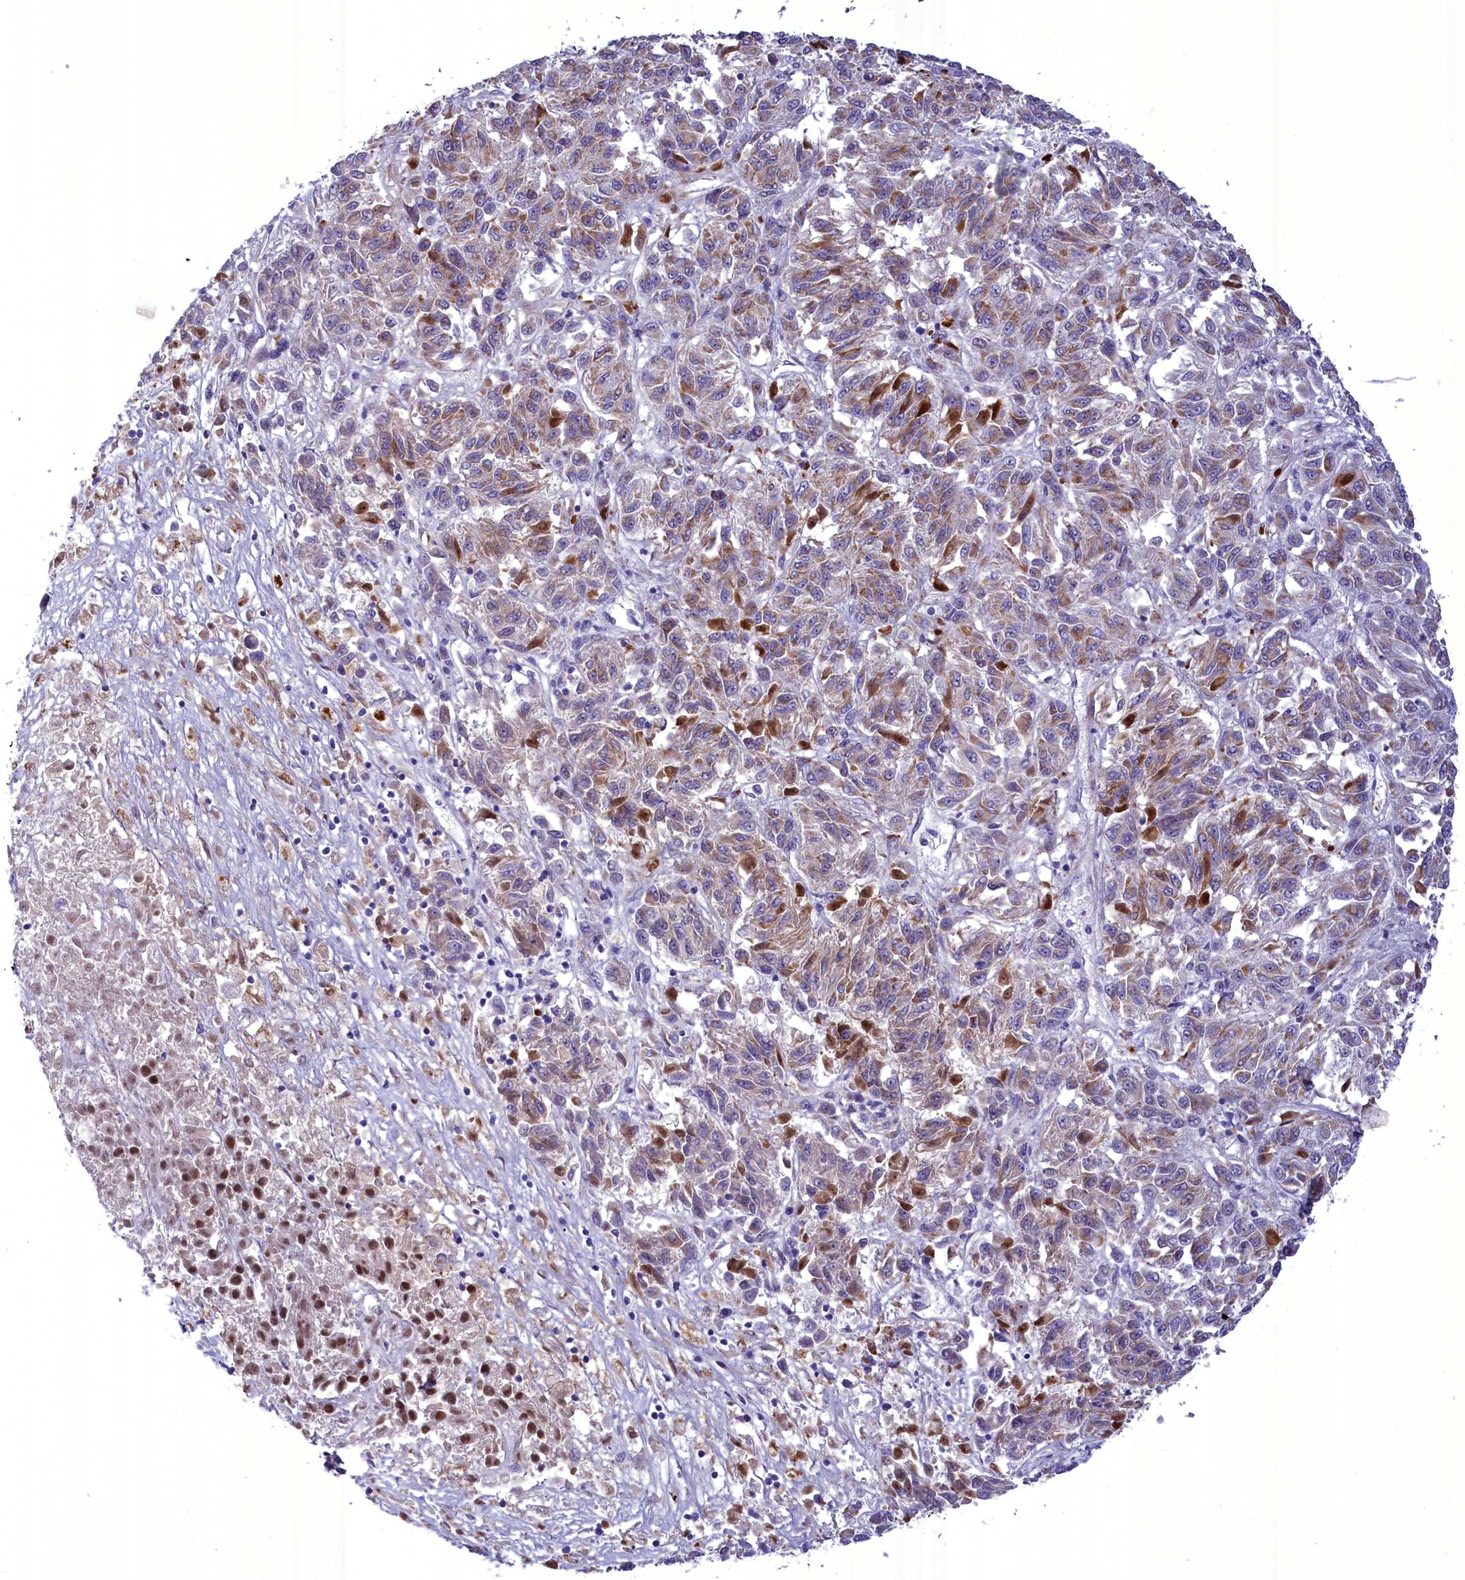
{"staining": {"intensity": "moderate", "quantity": "25%-75%", "location": "cytoplasmic/membranous"}, "tissue": "melanoma", "cell_type": "Tumor cells", "image_type": "cancer", "snomed": [{"axis": "morphology", "description": "Malignant melanoma, Metastatic site"}, {"axis": "topography", "description": "Lung"}], "caption": "Immunohistochemistry (IHC) of human malignant melanoma (metastatic site) exhibits medium levels of moderate cytoplasmic/membranous expression in approximately 25%-75% of tumor cells. The protein is stained brown, and the nuclei are stained in blue (DAB IHC with brightfield microscopy, high magnification).", "gene": "FAM149B1", "patient": {"sex": "male", "age": 64}}